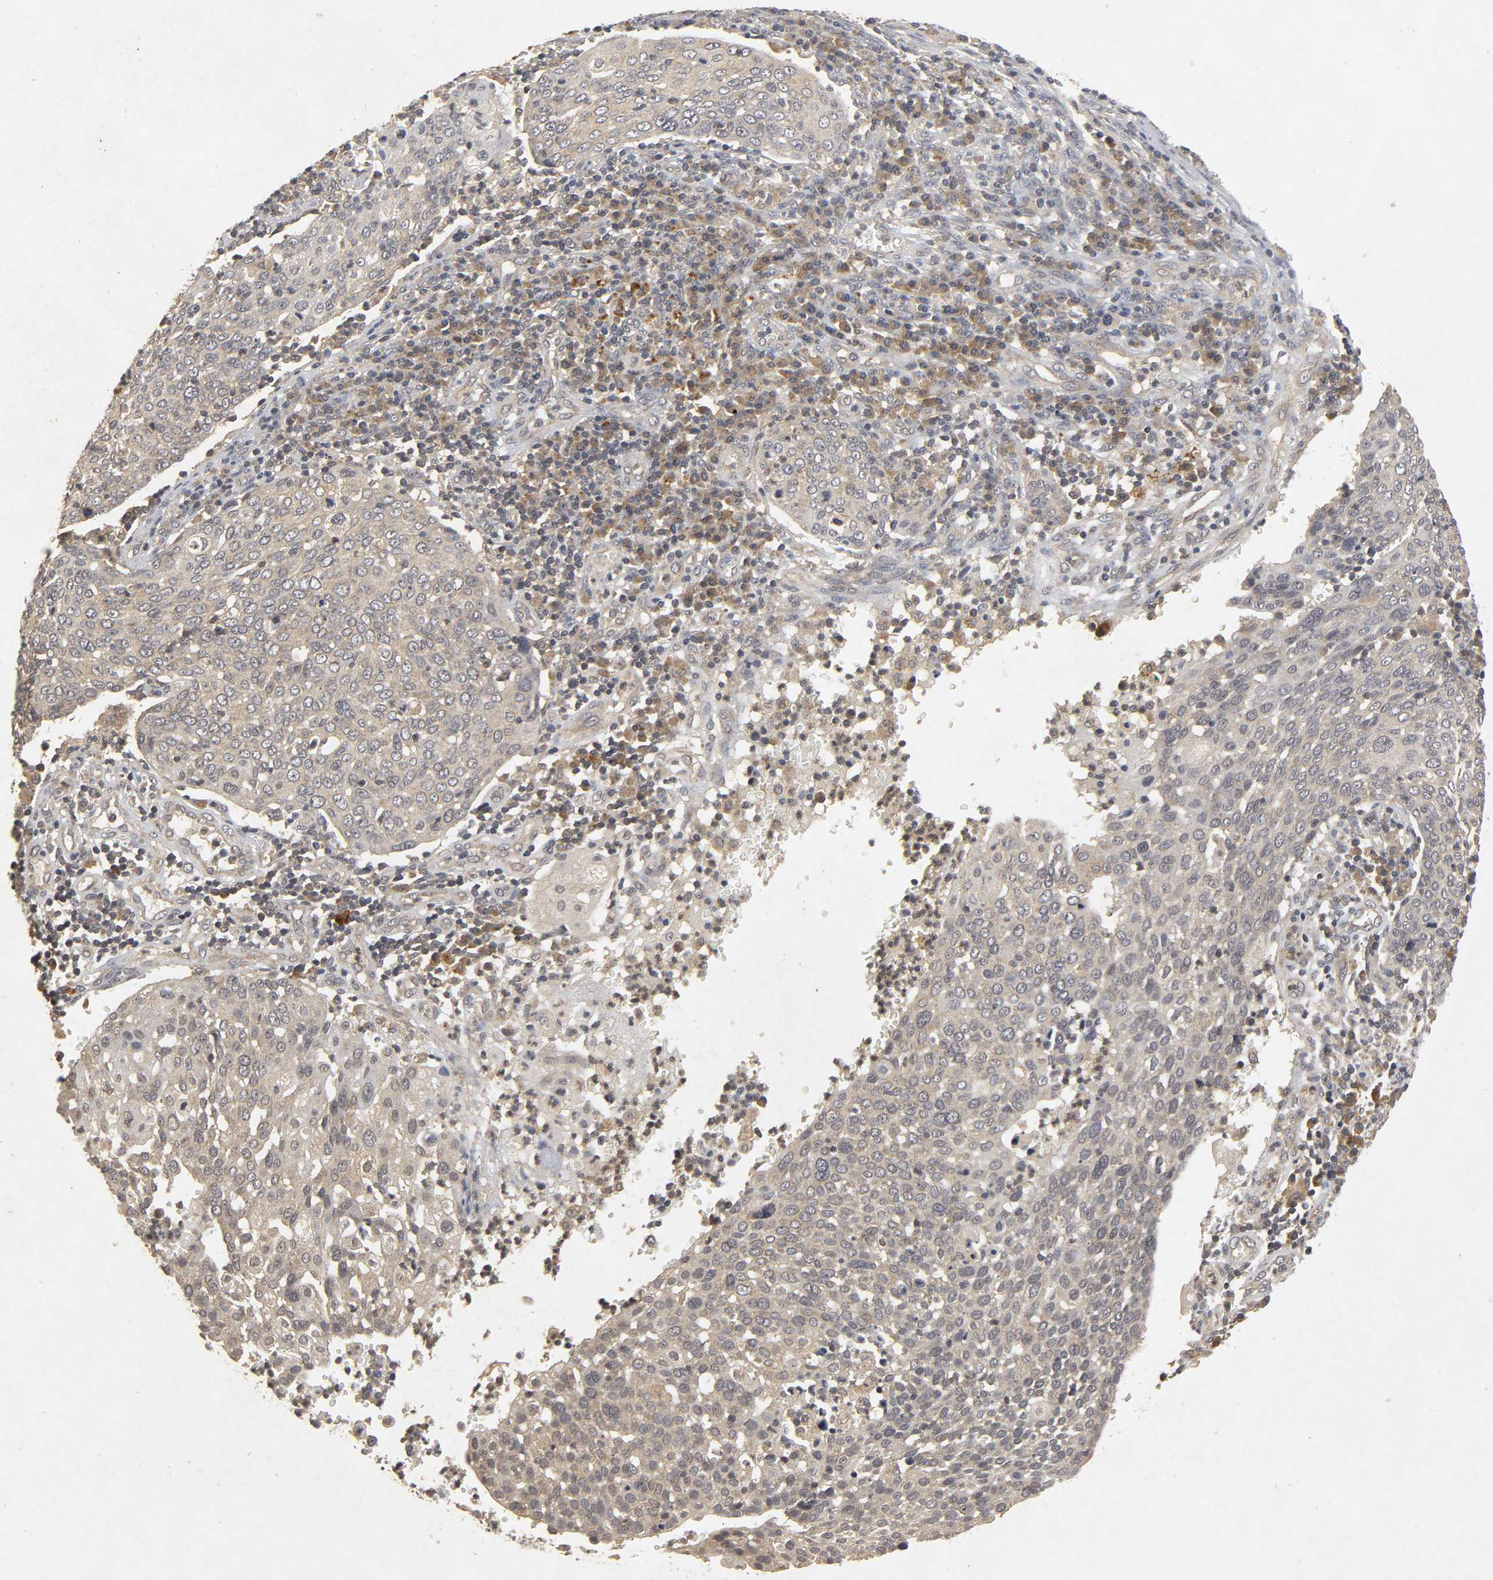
{"staining": {"intensity": "weak", "quantity": "25%-75%", "location": "cytoplasmic/membranous"}, "tissue": "cervical cancer", "cell_type": "Tumor cells", "image_type": "cancer", "snomed": [{"axis": "morphology", "description": "Squamous cell carcinoma, NOS"}, {"axis": "topography", "description": "Cervix"}], "caption": "A brown stain shows weak cytoplasmic/membranous staining of a protein in squamous cell carcinoma (cervical) tumor cells.", "gene": "TRAF6", "patient": {"sex": "female", "age": 40}}